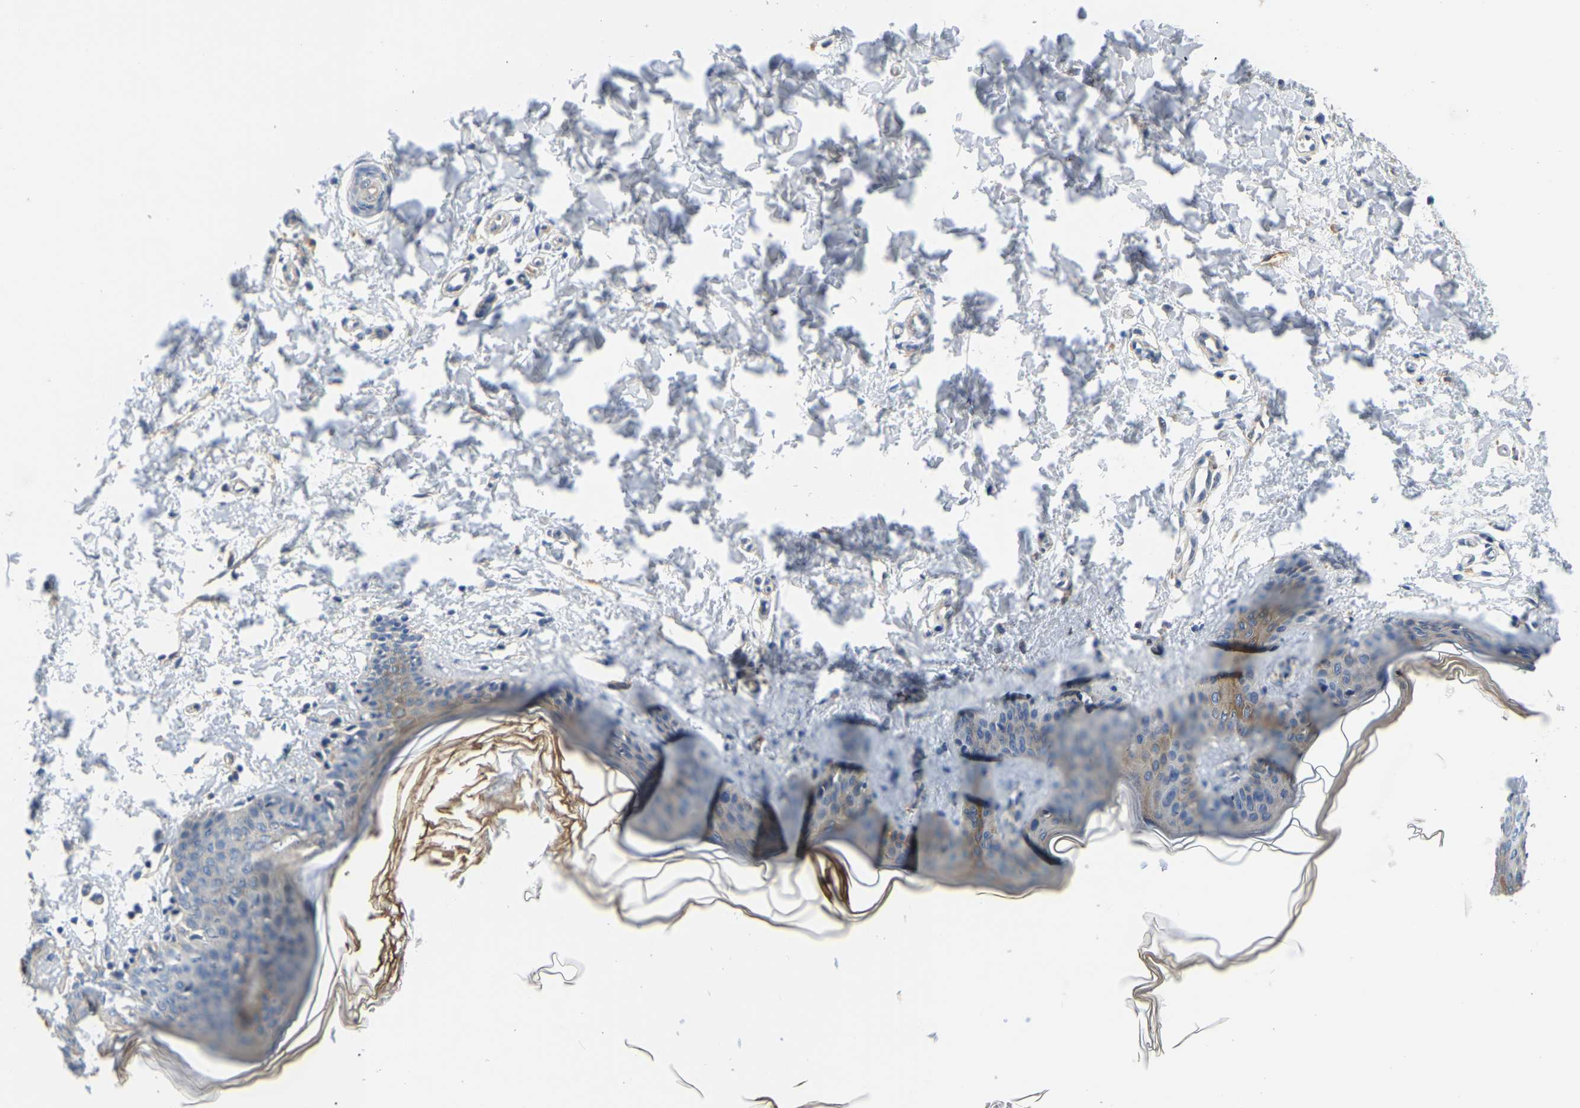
{"staining": {"intensity": "weak", "quantity": "25%-75%", "location": "cytoplasmic/membranous"}, "tissue": "skin", "cell_type": "Fibroblasts", "image_type": "normal", "snomed": [{"axis": "morphology", "description": "Normal tissue, NOS"}, {"axis": "topography", "description": "Skin"}], "caption": "Protein staining displays weak cytoplasmic/membranous expression in approximately 25%-75% of fibroblasts in benign skin.", "gene": "LIAS", "patient": {"sex": "female", "age": 17}}